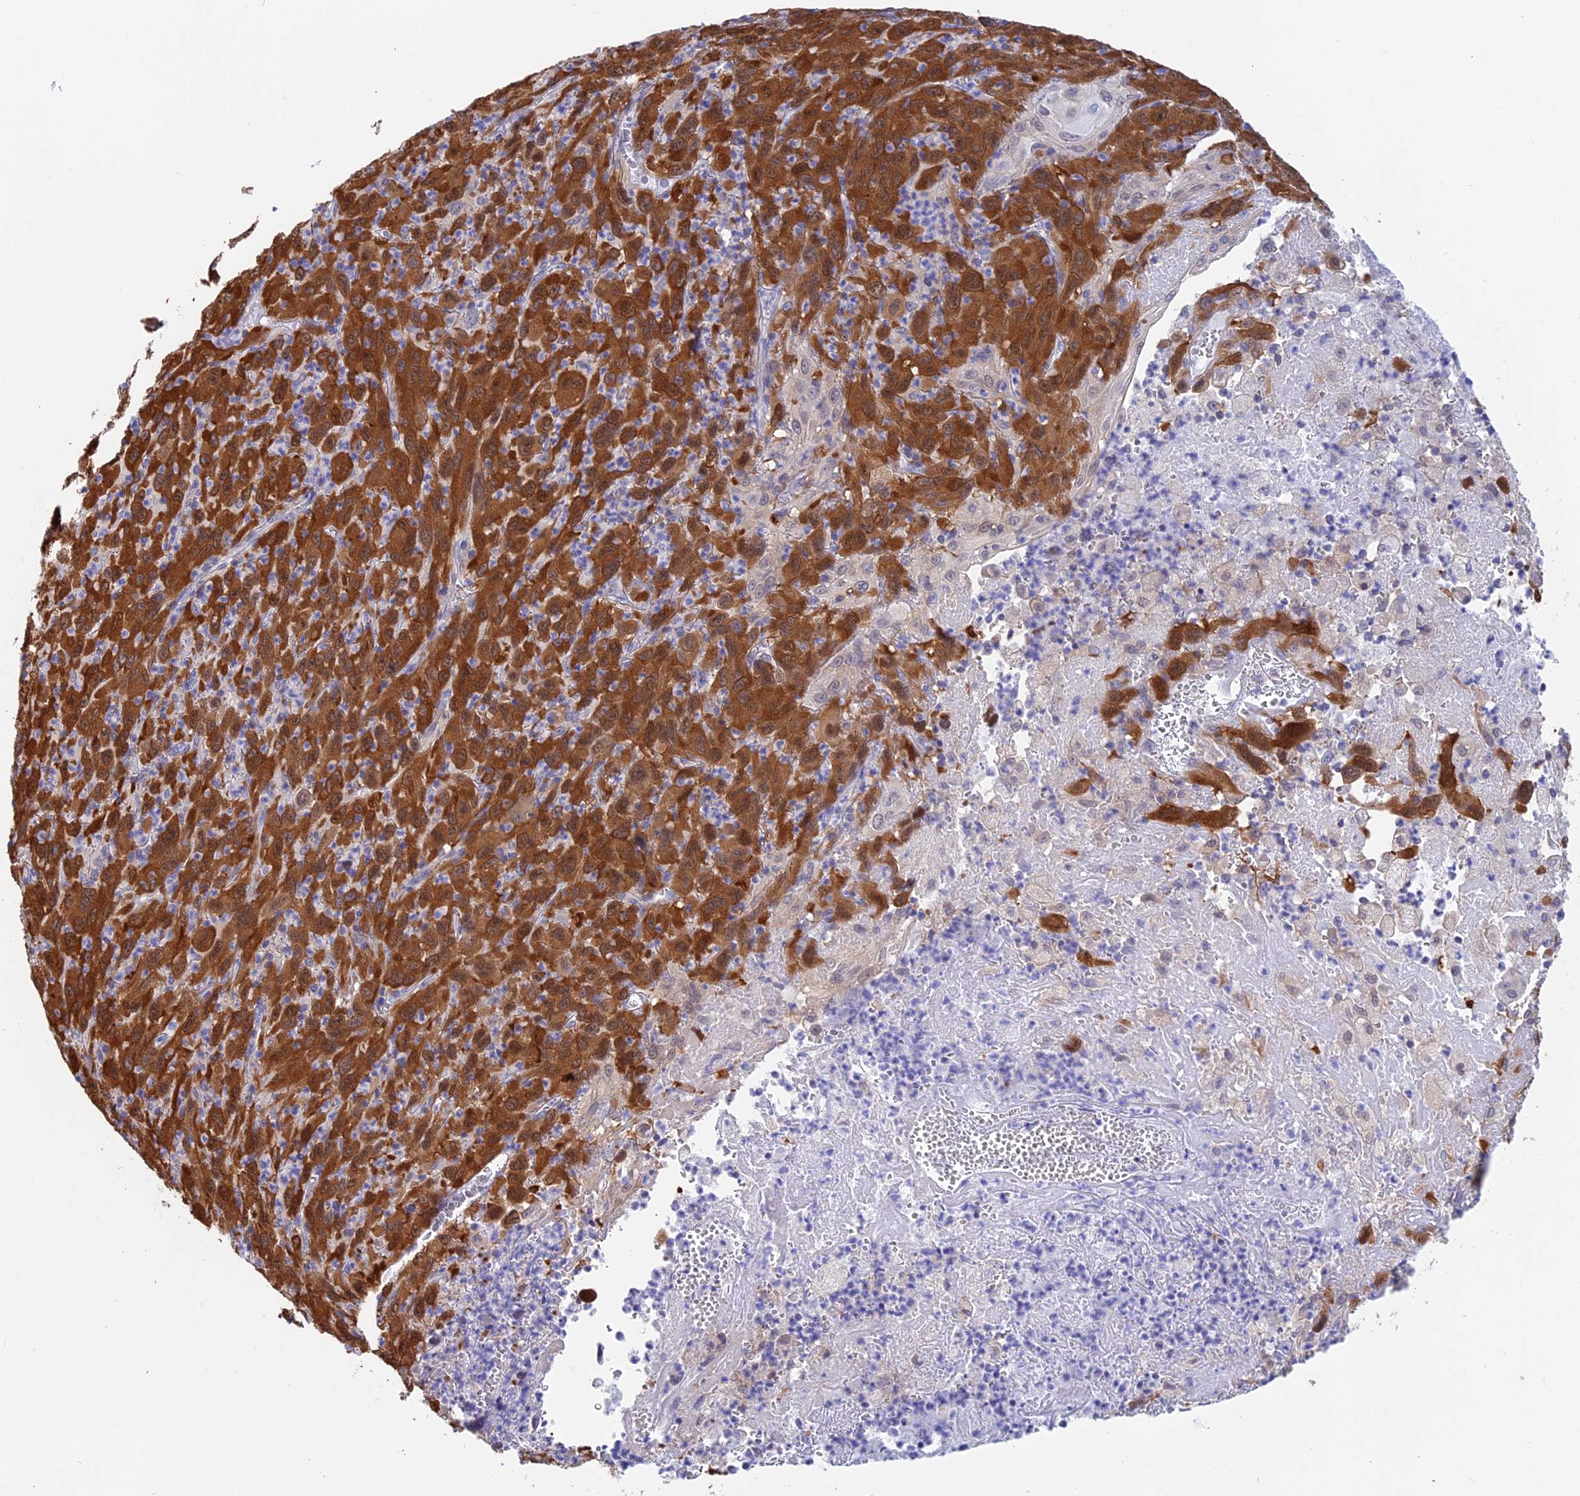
{"staining": {"intensity": "strong", "quantity": ">75%", "location": "cytoplasmic/membranous,nuclear"}, "tissue": "melanoma", "cell_type": "Tumor cells", "image_type": "cancer", "snomed": [{"axis": "morphology", "description": "Malignant melanoma, Metastatic site"}, {"axis": "topography", "description": "Skin"}], "caption": "A photomicrograph of malignant melanoma (metastatic site) stained for a protein exhibits strong cytoplasmic/membranous and nuclear brown staining in tumor cells. (Stains: DAB (3,3'-diaminobenzidine) in brown, nuclei in blue, Microscopy: brightfield microscopy at high magnification).", "gene": "STUB1", "patient": {"sex": "female", "age": 56}}